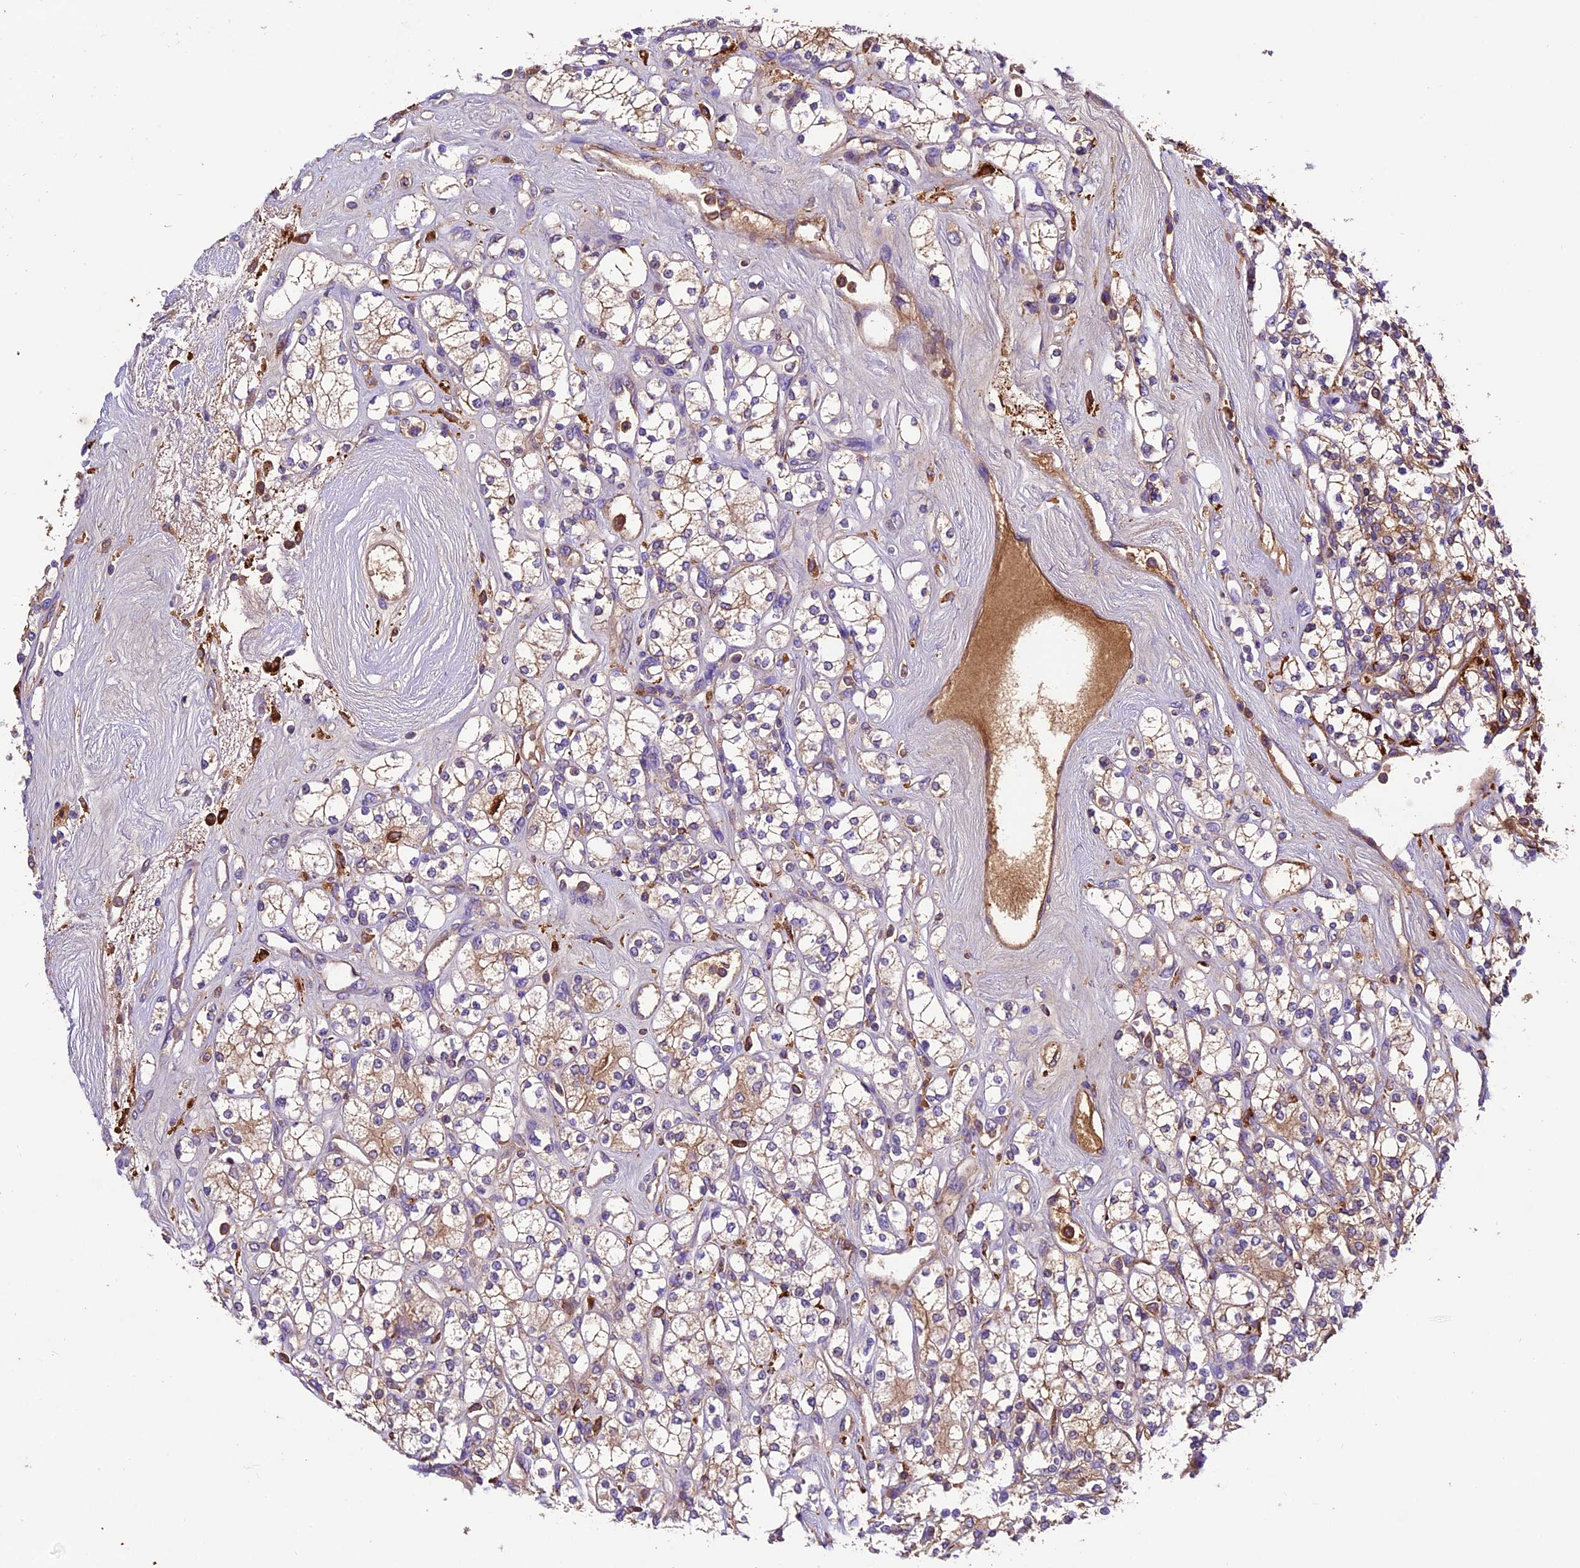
{"staining": {"intensity": "weak", "quantity": "25%-75%", "location": "cytoplasmic/membranous"}, "tissue": "renal cancer", "cell_type": "Tumor cells", "image_type": "cancer", "snomed": [{"axis": "morphology", "description": "Adenocarcinoma, NOS"}, {"axis": "topography", "description": "Kidney"}], "caption": "Weak cytoplasmic/membranous expression for a protein is identified in about 25%-75% of tumor cells of adenocarcinoma (renal) using immunohistochemistry (IHC).", "gene": "CILP2", "patient": {"sex": "male", "age": 77}}